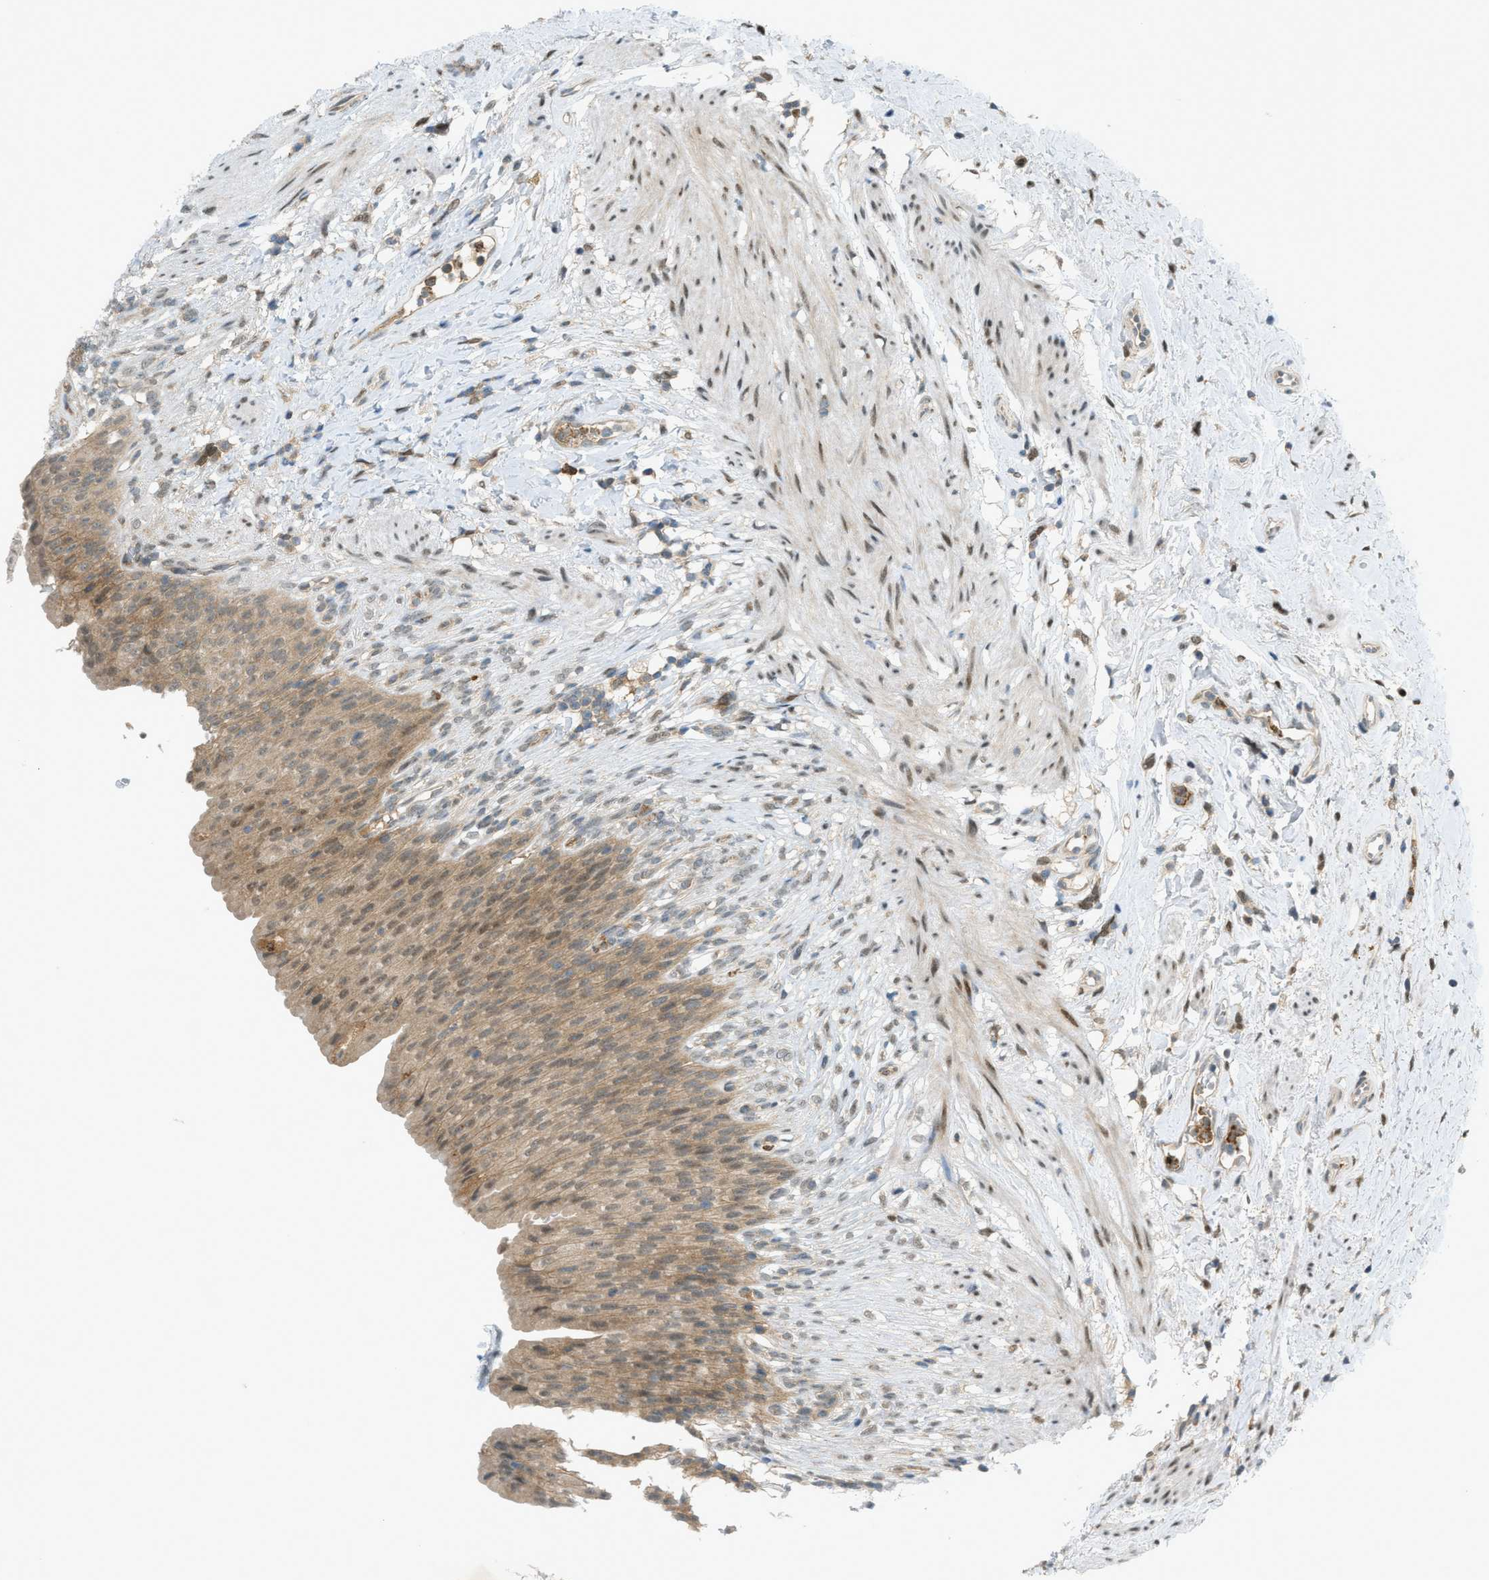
{"staining": {"intensity": "weak", "quantity": ">75%", "location": "cytoplasmic/membranous,nuclear"}, "tissue": "urinary bladder", "cell_type": "Urothelial cells", "image_type": "normal", "snomed": [{"axis": "morphology", "description": "Normal tissue, NOS"}, {"axis": "topography", "description": "Urinary bladder"}], "caption": "Immunohistochemical staining of unremarkable urinary bladder demonstrates low levels of weak cytoplasmic/membranous,nuclear staining in approximately >75% of urothelial cells.", "gene": "DYRK1A", "patient": {"sex": "female", "age": 79}}